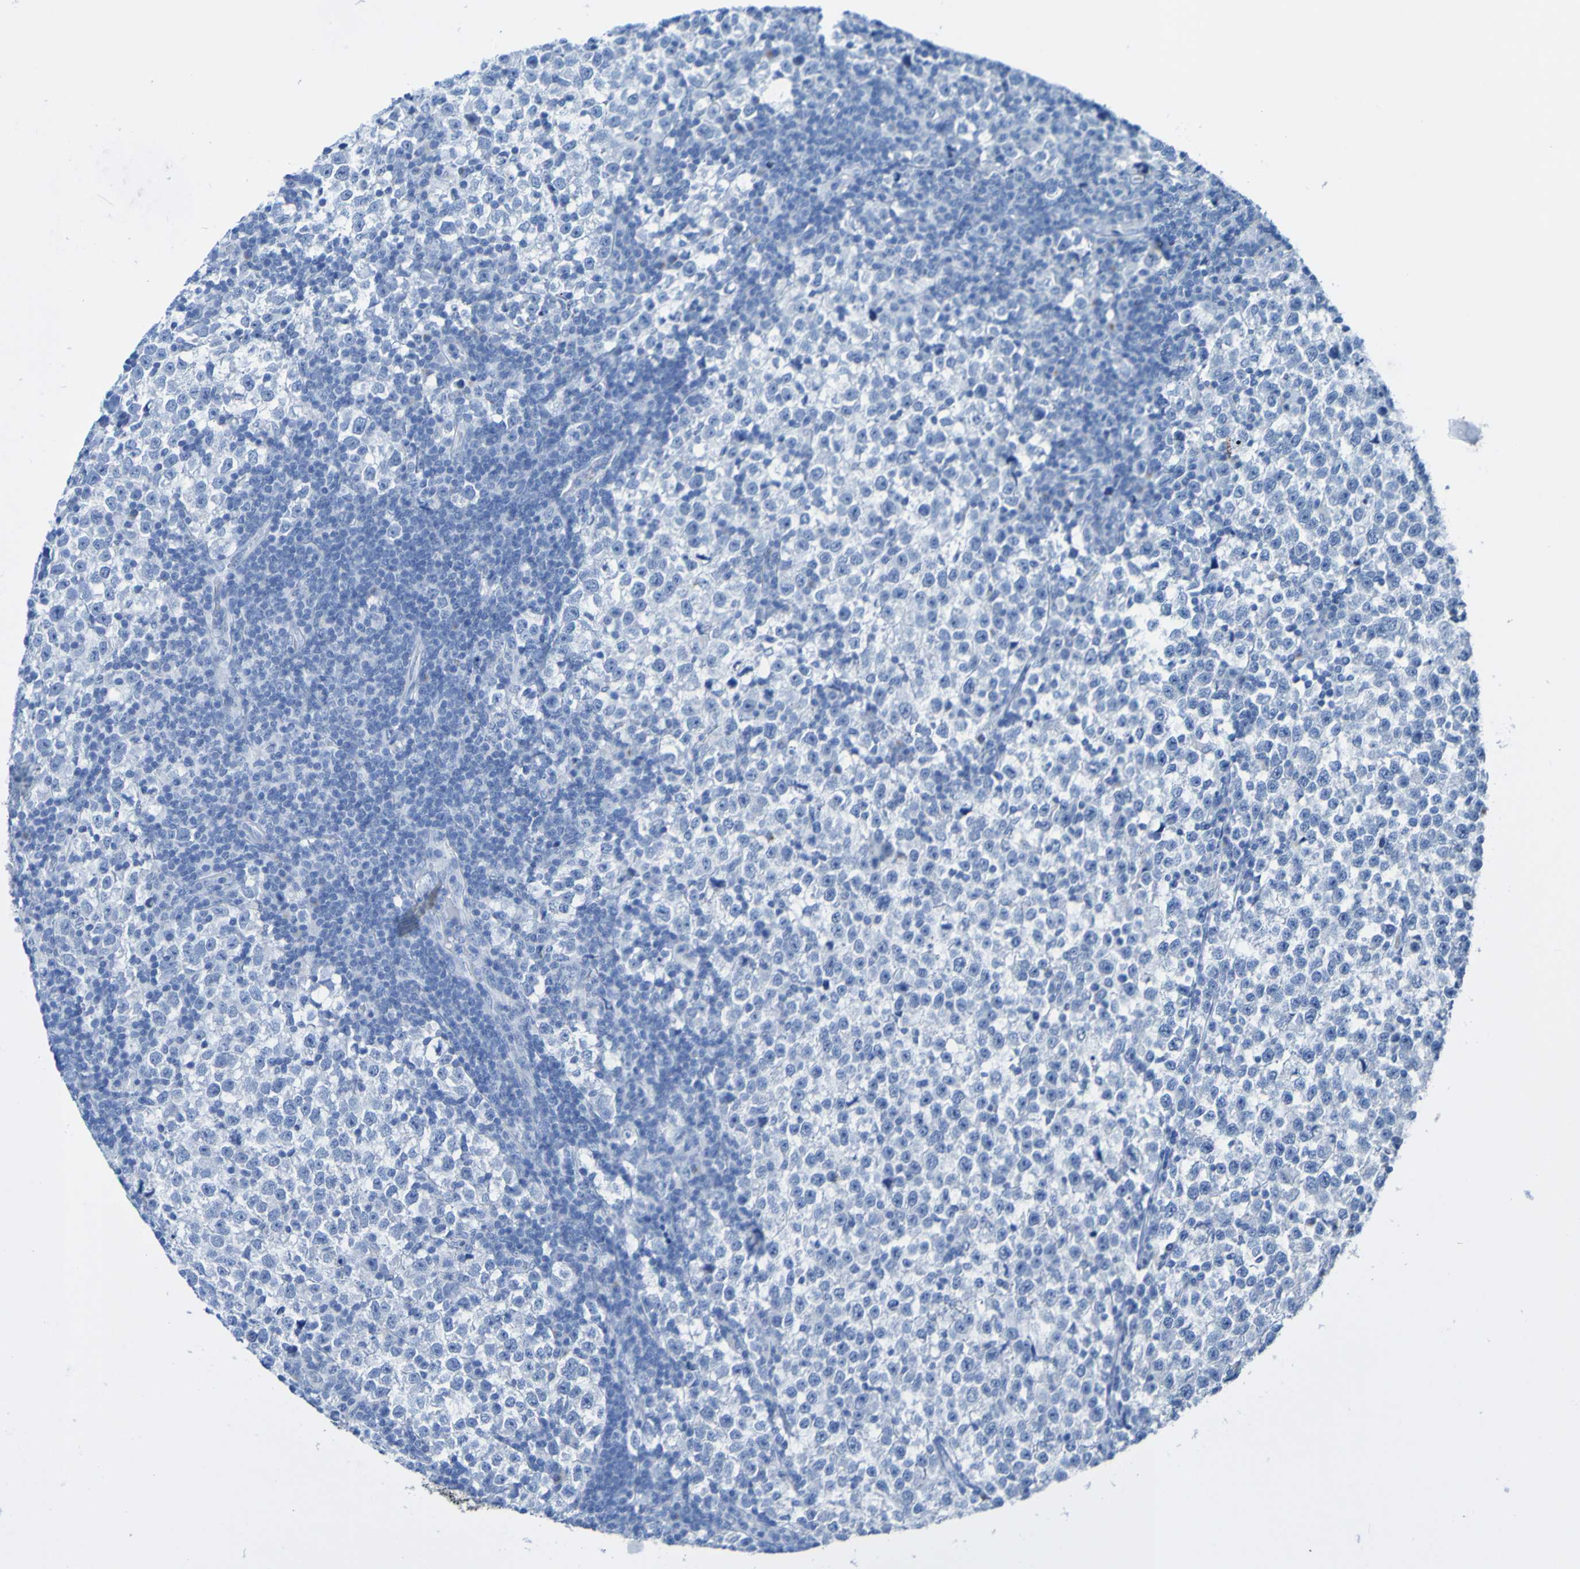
{"staining": {"intensity": "negative", "quantity": "none", "location": "none"}, "tissue": "testis cancer", "cell_type": "Tumor cells", "image_type": "cancer", "snomed": [{"axis": "morphology", "description": "Seminoma, NOS"}, {"axis": "topography", "description": "Testis"}], "caption": "Testis seminoma stained for a protein using immunohistochemistry reveals no positivity tumor cells.", "gene": "ACMSD", "patient": {"sex": "male", "age": 43}}